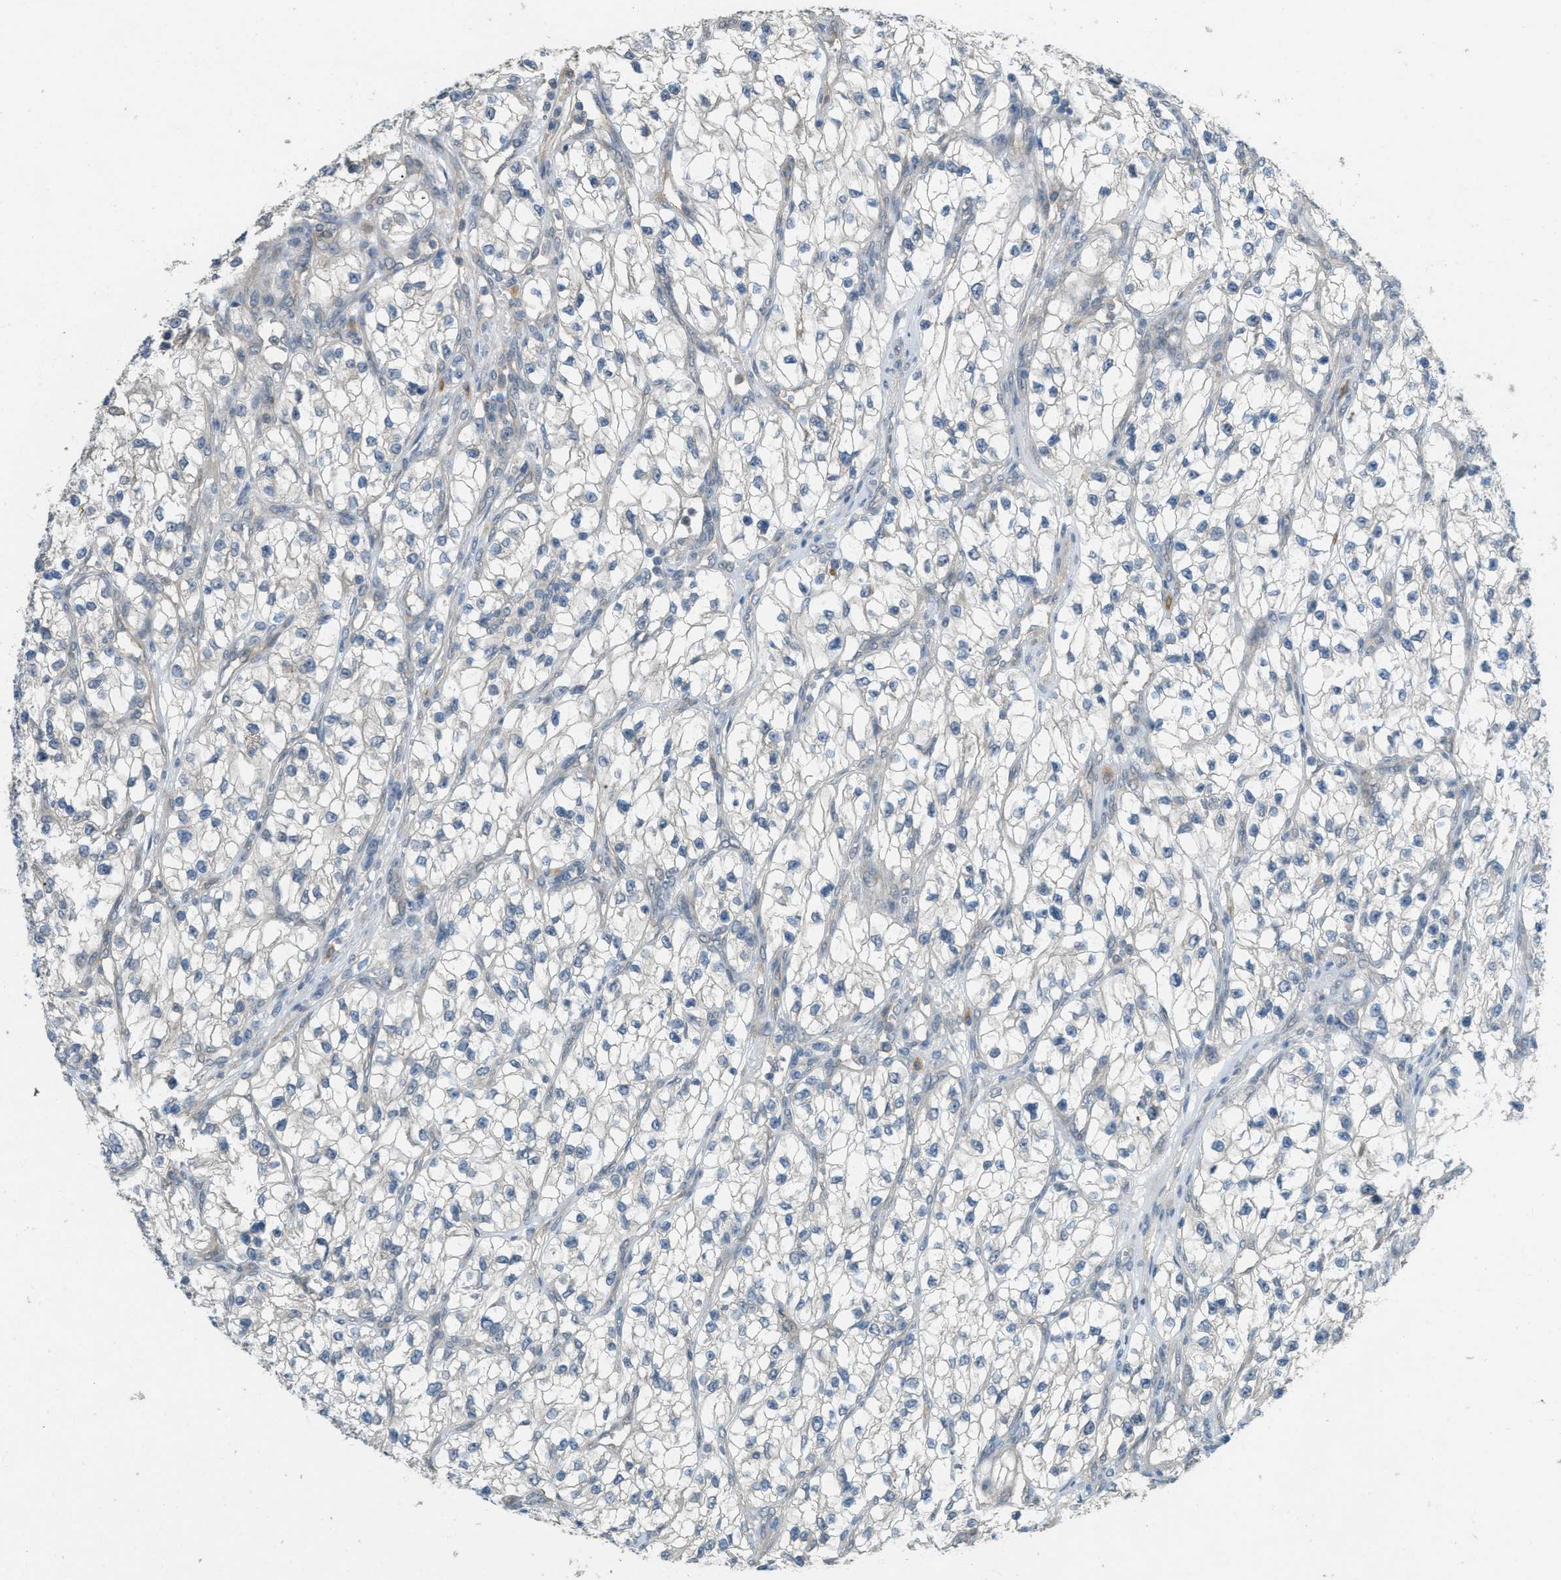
{"staining": {"intensity": "negative", "quantity": "none", "location": "none"}, "tissue": "renal cancer", "cell_type": "Tumor cells", "image_type": "cancer", "snomed": [{"axis": "morphology", "description": "Adenocarcinoma, NOS"}, {"axis": "topography", "description": "Kidney"}], "caption": "The histopathology image displays no staining of tumor cells in adenocarcinoma (renal).", "gene": "IGF2BP2", "patient": {"sex": "female", "age": 57}}